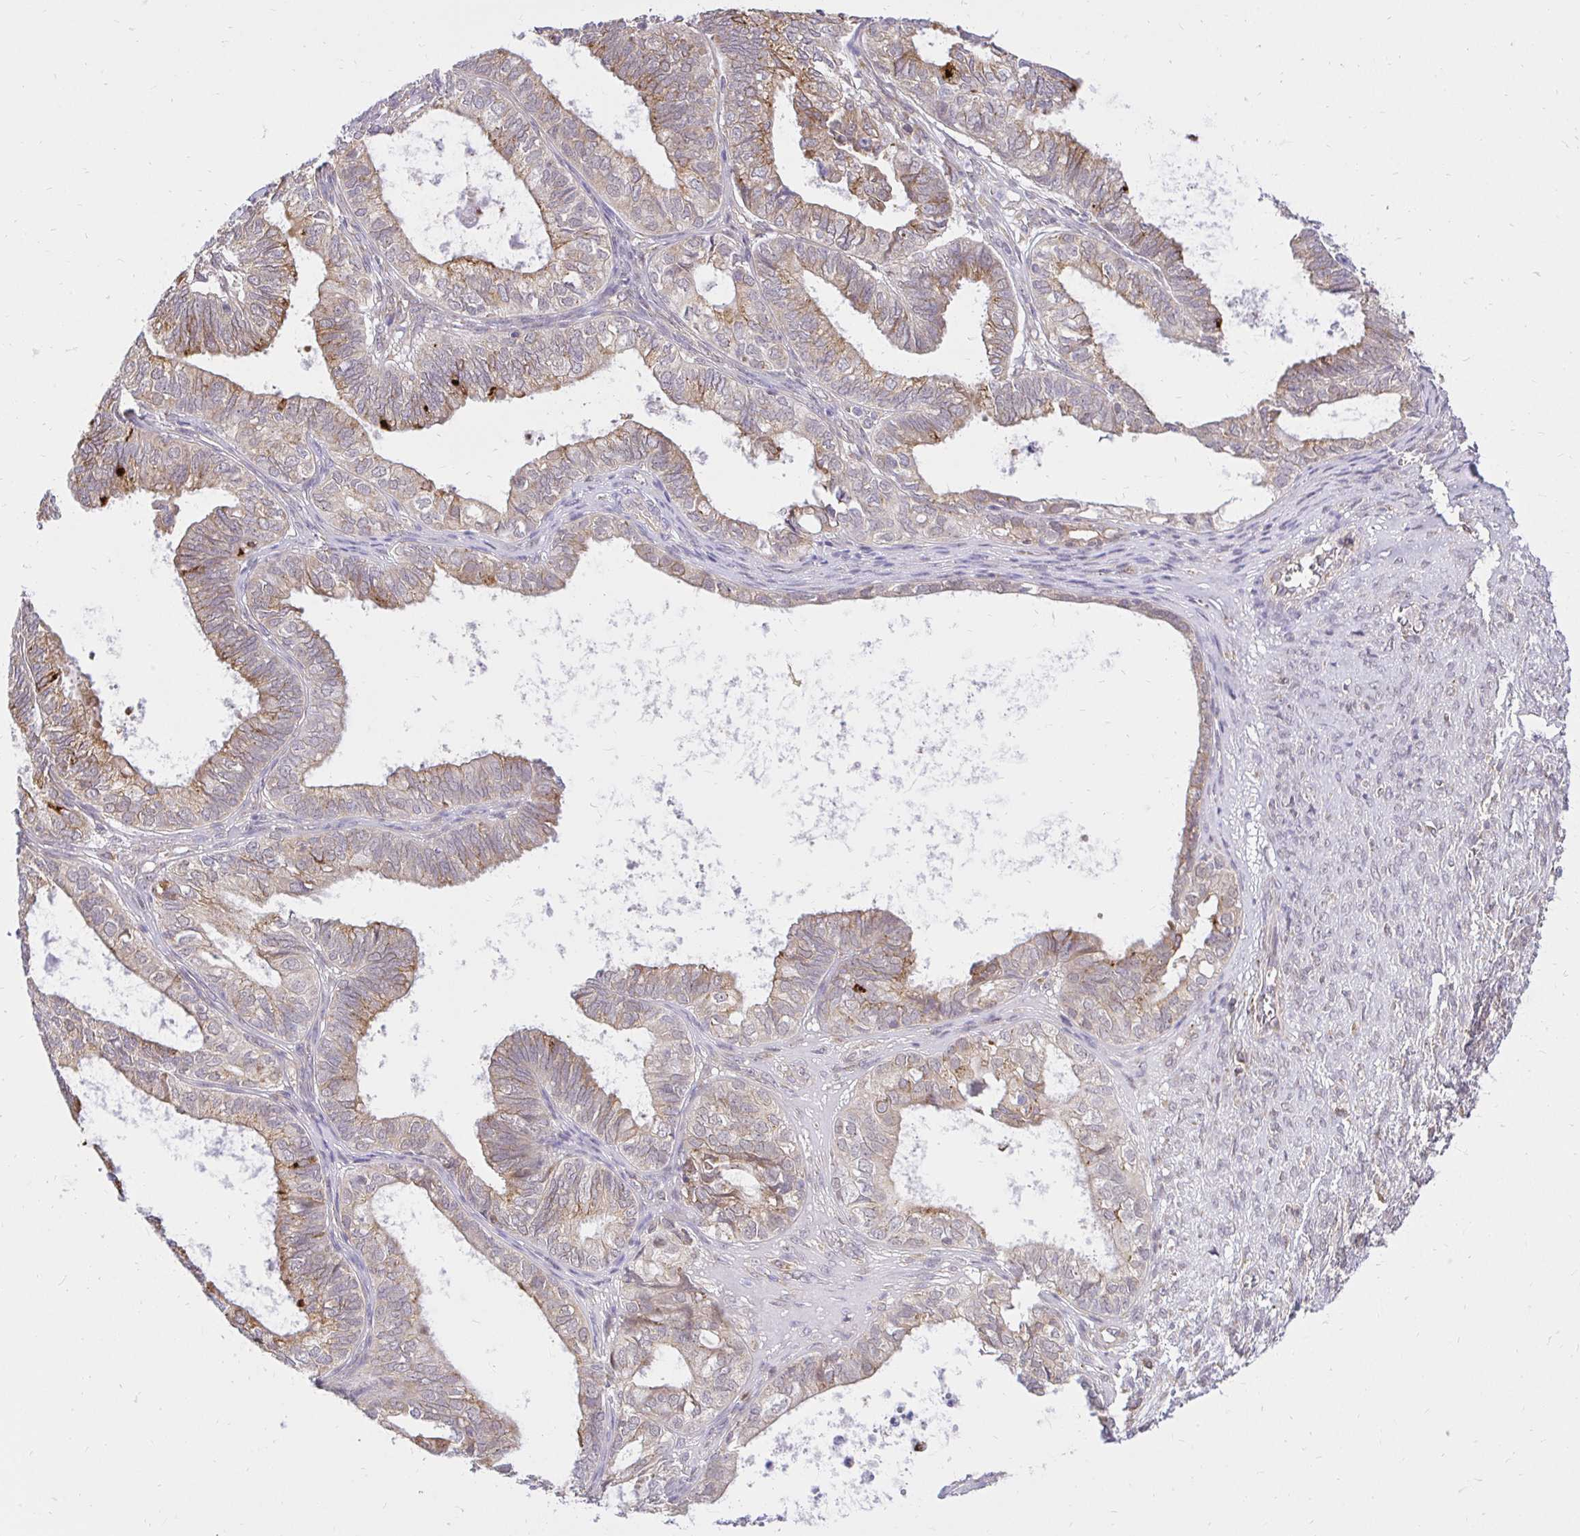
{"staining": {"intensity": "moderate", "quantity": "25%-75%", "location": "cytoplasmic/membranous"}, "tissue": "ovarian cancer", "cell_type": "Tumor cells", "image_type": "cancer", "snomed": [{"axis": "morphology", "description": "Carcinoma, endometroid"}, {"axis": "topography", "description": "Ovary"}], "caption": "Protein expression by immunohistochemistry (IHC) displays moderate cytoplasmic/membranous staining in approximately 25%-75% of tumor cells in endometroid carcinoma (ovarian).", "gene": "NAALAD2", "patient": {"sex": "female", "age": 64}}